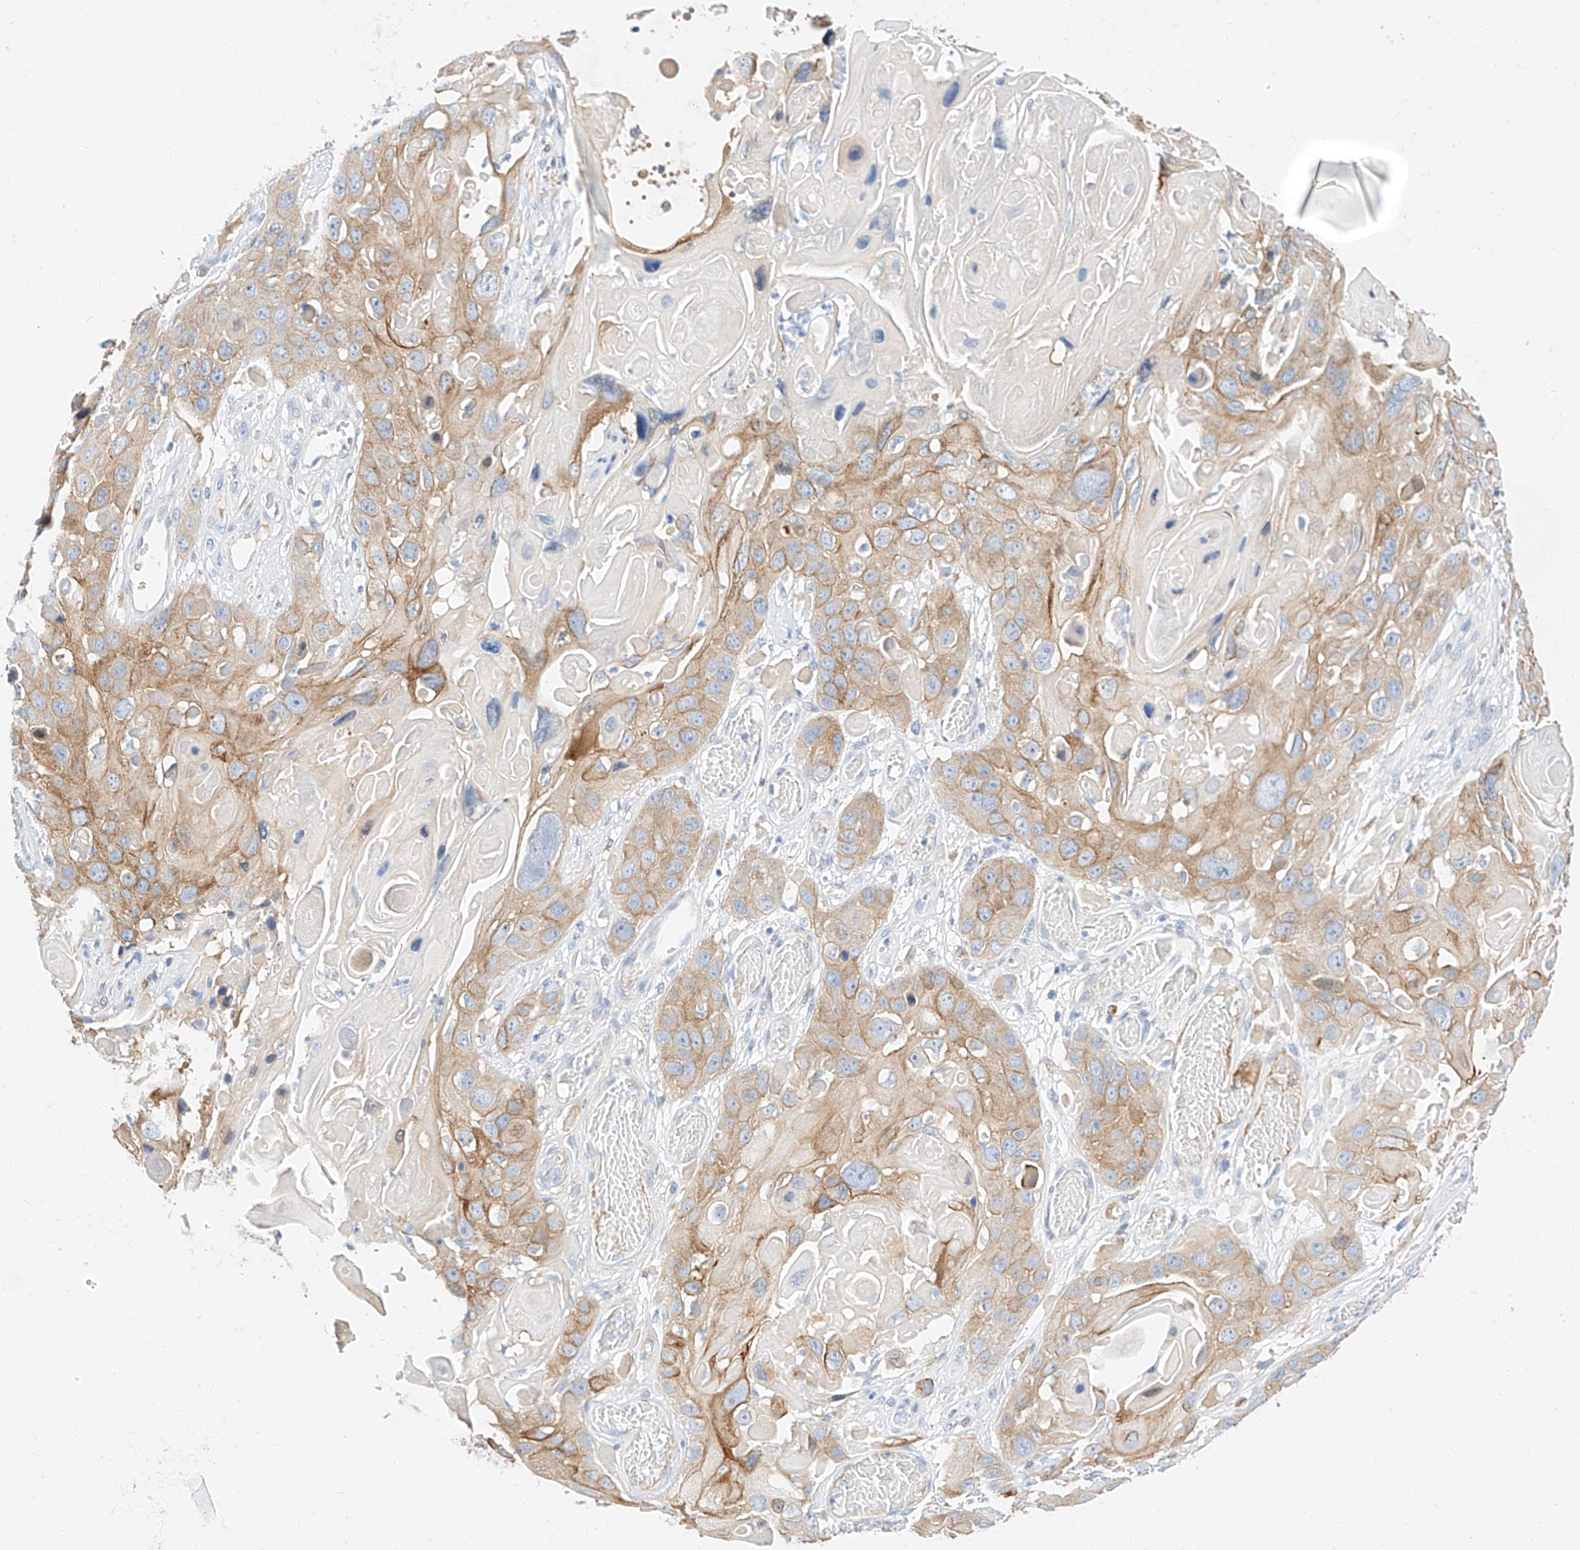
{"staining": {"intensity": "moderate", "quantity": ">75%", "location": "cytoplasmic/membranous"}, "tissue": "skin cancer", "cell_type": "Tumor cells", "image_type": "cancer", "snomed": [{"axis": "morphology", "description": "Squamous cell carcinoma, NOS"}, {"axis": "topography", "description": "Skin"}], "caption": "Immunohistochemical staining of skin cancer (squamous cell carcinoma) demonstrates medium levels of moderate cytoplasmic/membranous protein expression in about >75% of tumor cells.", "gene": "MAP7", "patient": {"sex": "male", "age": 55}}